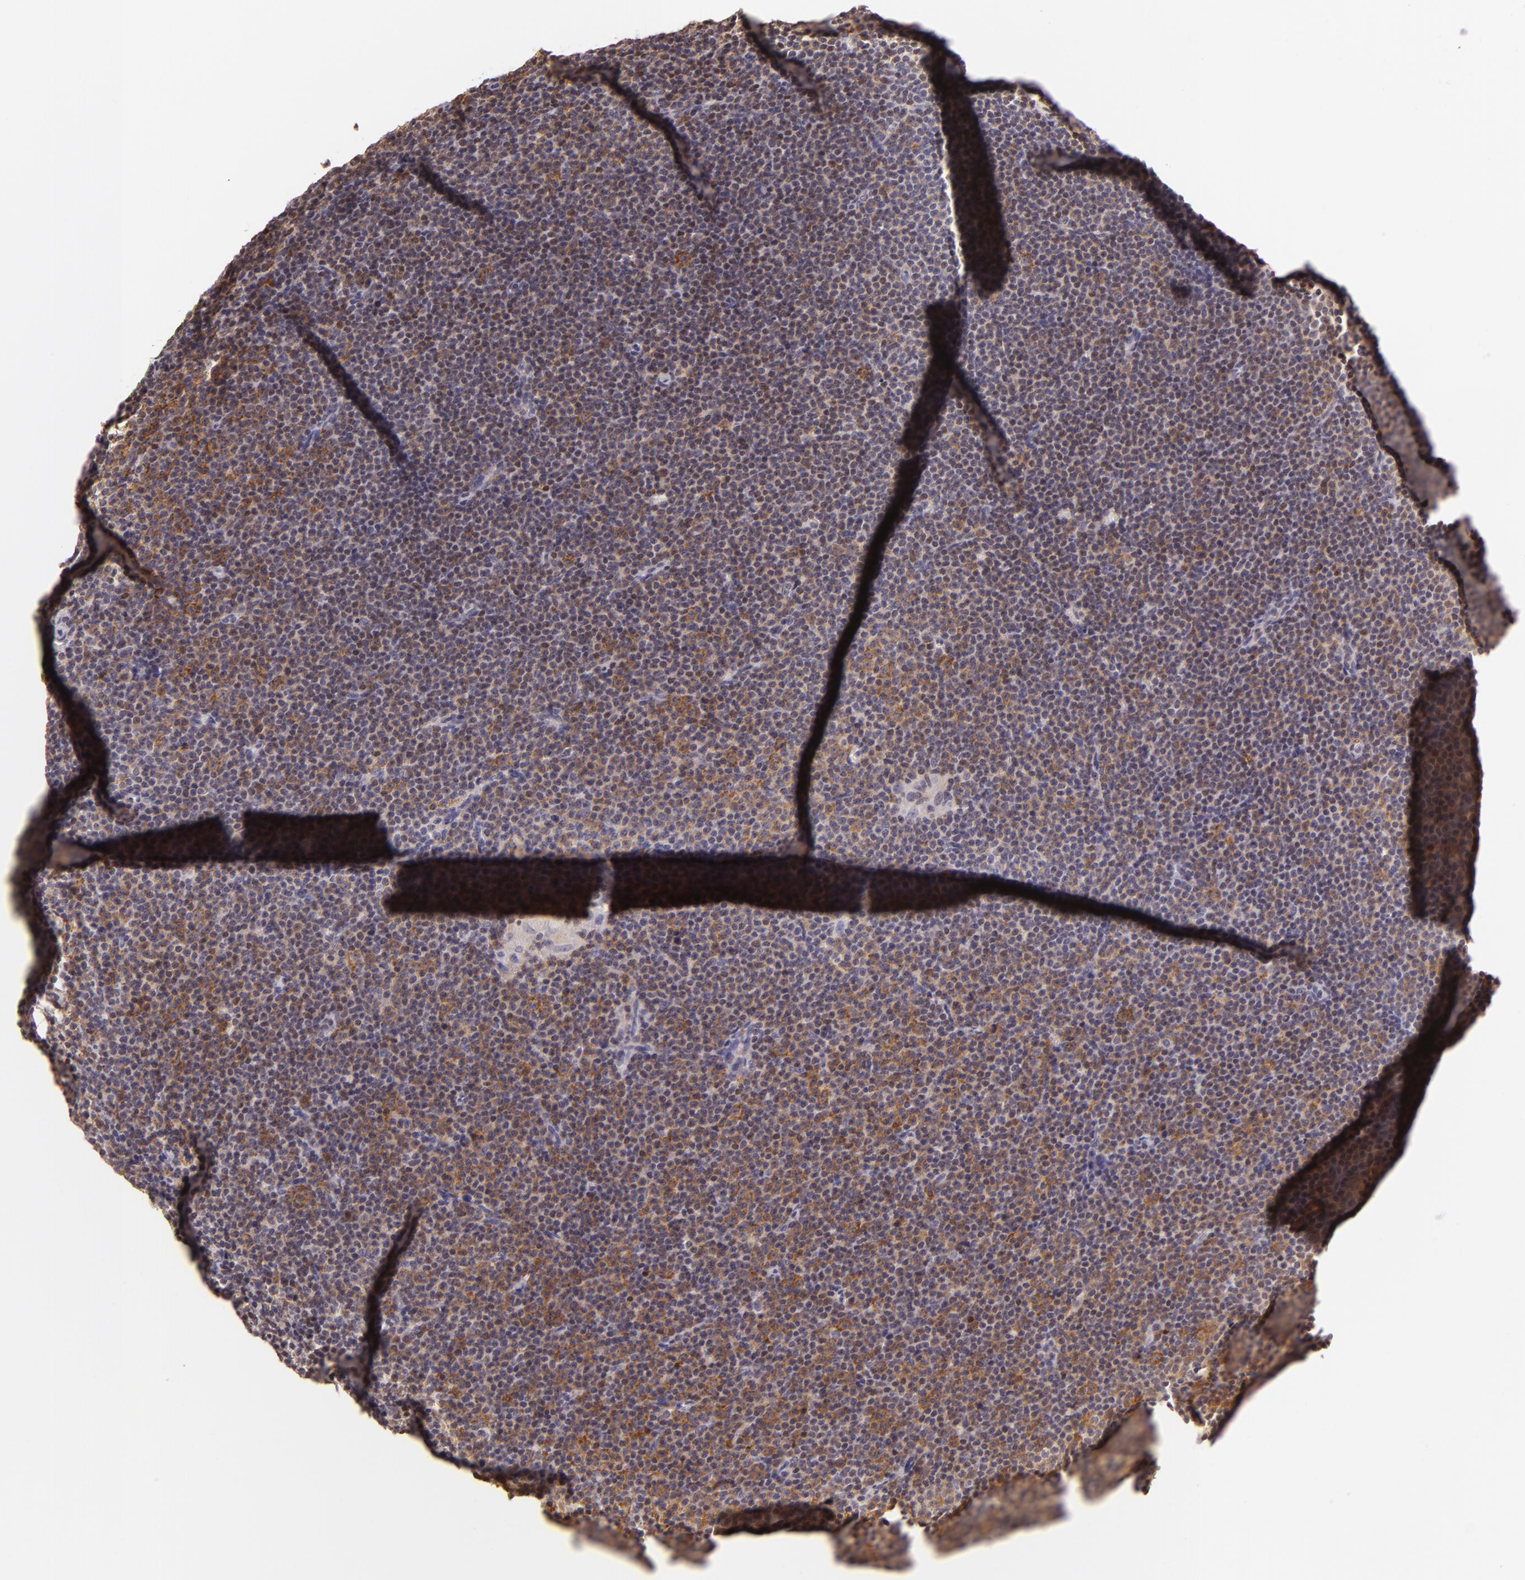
{"staining": {"intensity": "moderate", "quantity": "<25%", "location": "cytoplasmic/membranous"}, "tissue": "lymphoma", "cell_type": "Tumor cells", "image_type": "cancer", "snomed": [{"axis": "morphology", "description": "Malignant lymphoma, non-Hodgkin's type, Low grade"}, {"axis": "topography", "description": "Lymph node"}], "caption": "Lymphoma tissue exhibits moderate cytoplasmic/membranous positivity in approximately <25% of tumor cells", "gene": "IMPDH1", "patient": {"sex": "female", "age": 69}}